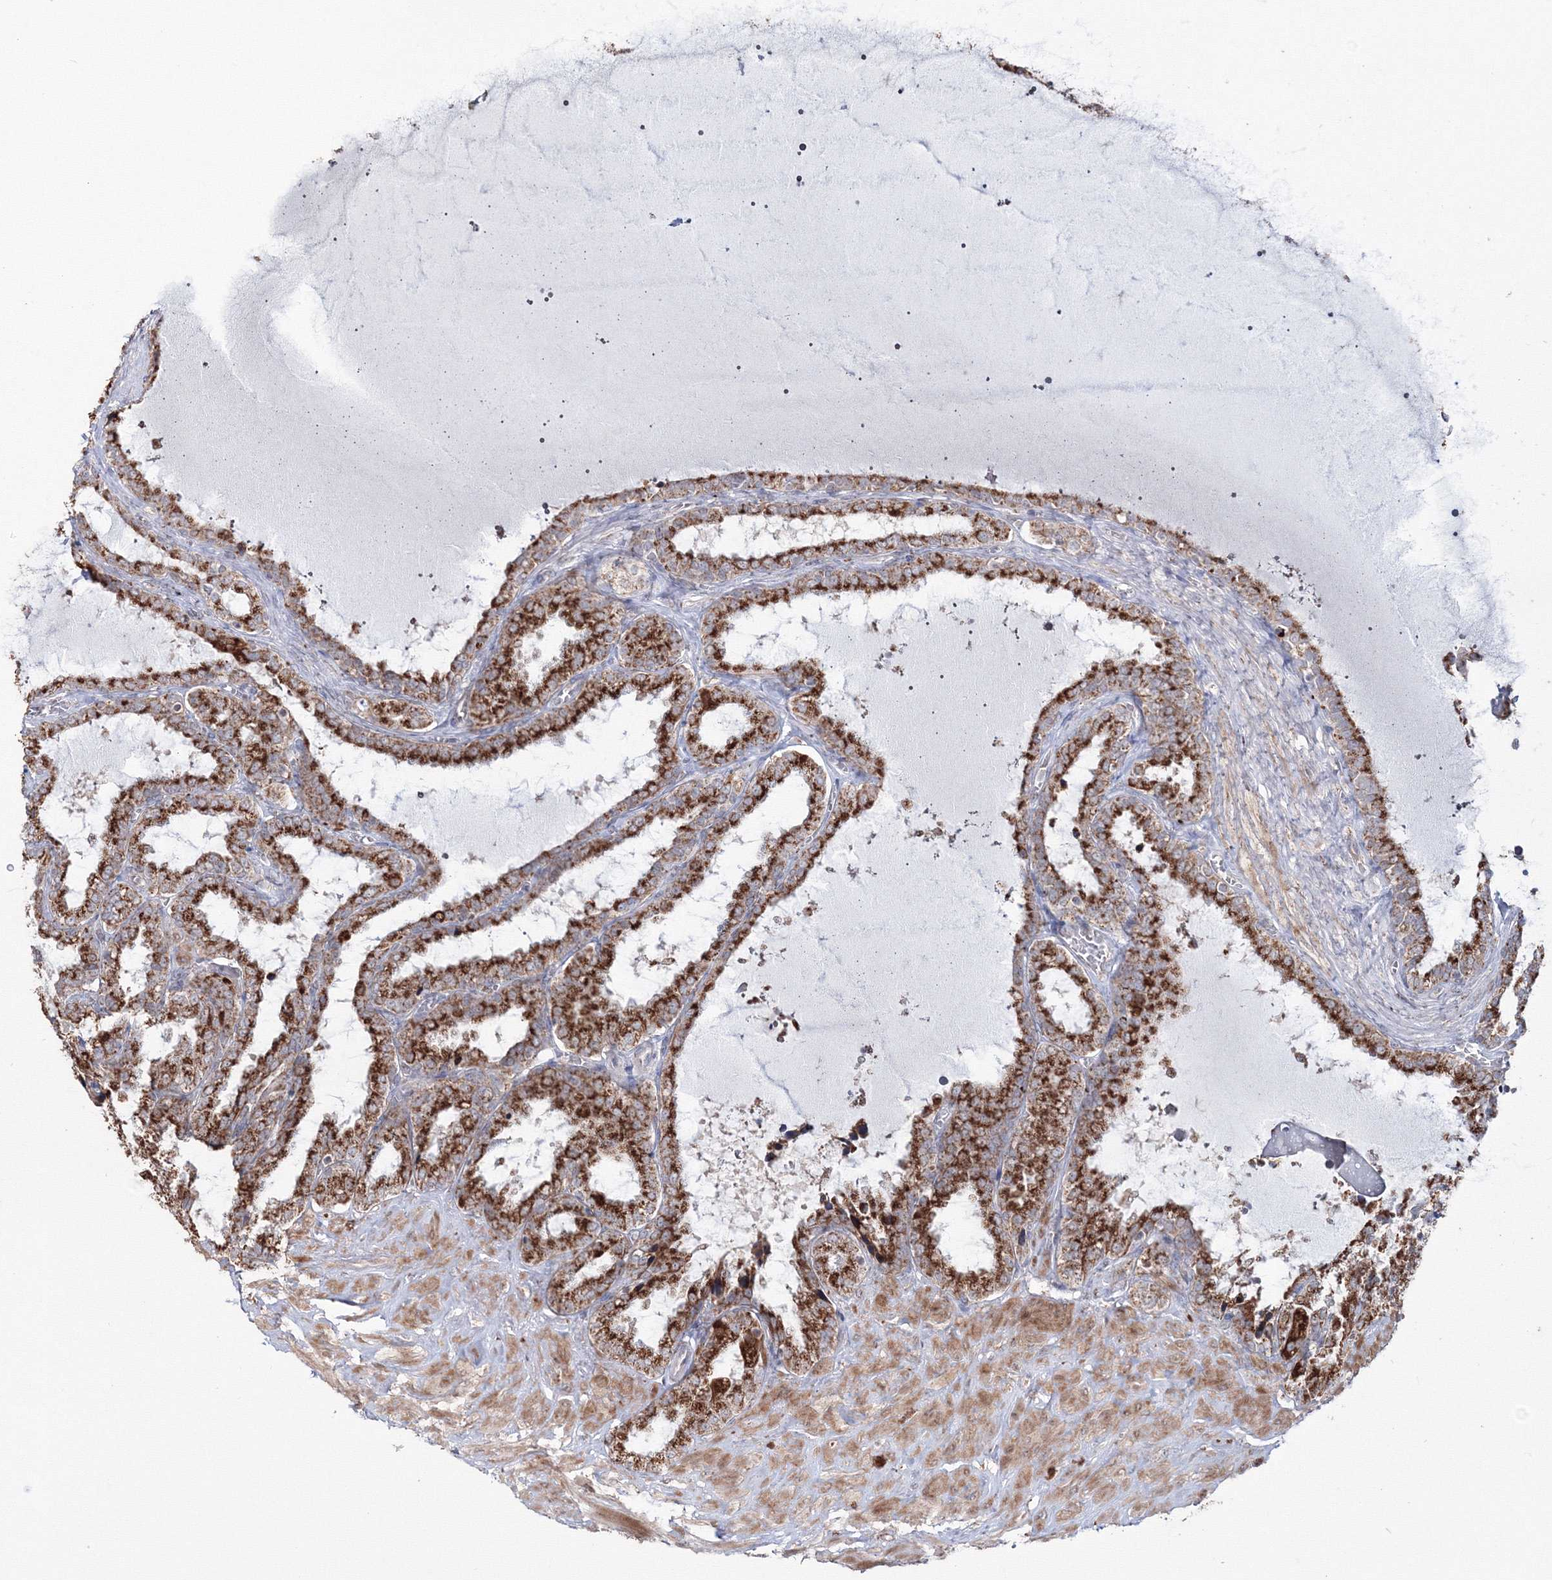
{"staining": {"intensity": "strong", "quantity": ">75%", "location": "cytoplasmic/membranous"}, "tissue": "seminal vesicle", "cell_type": "Glandular cells", "image_type": "normal", "snomed": [{"axis": "morphology", "description": "Normal tissue, NOS"}, {"axis": "topography", "description": "Seminal veicle"}], "caption": "This histopathology image shows immunohistochemistry (IHC) staining of unremarkable seminal vesicle, with high strong cytoplasmic/membranous staining in about >75% of glandular cells.", "gene": "PEX13", "patient": {"sex": "male", "age": 46}}